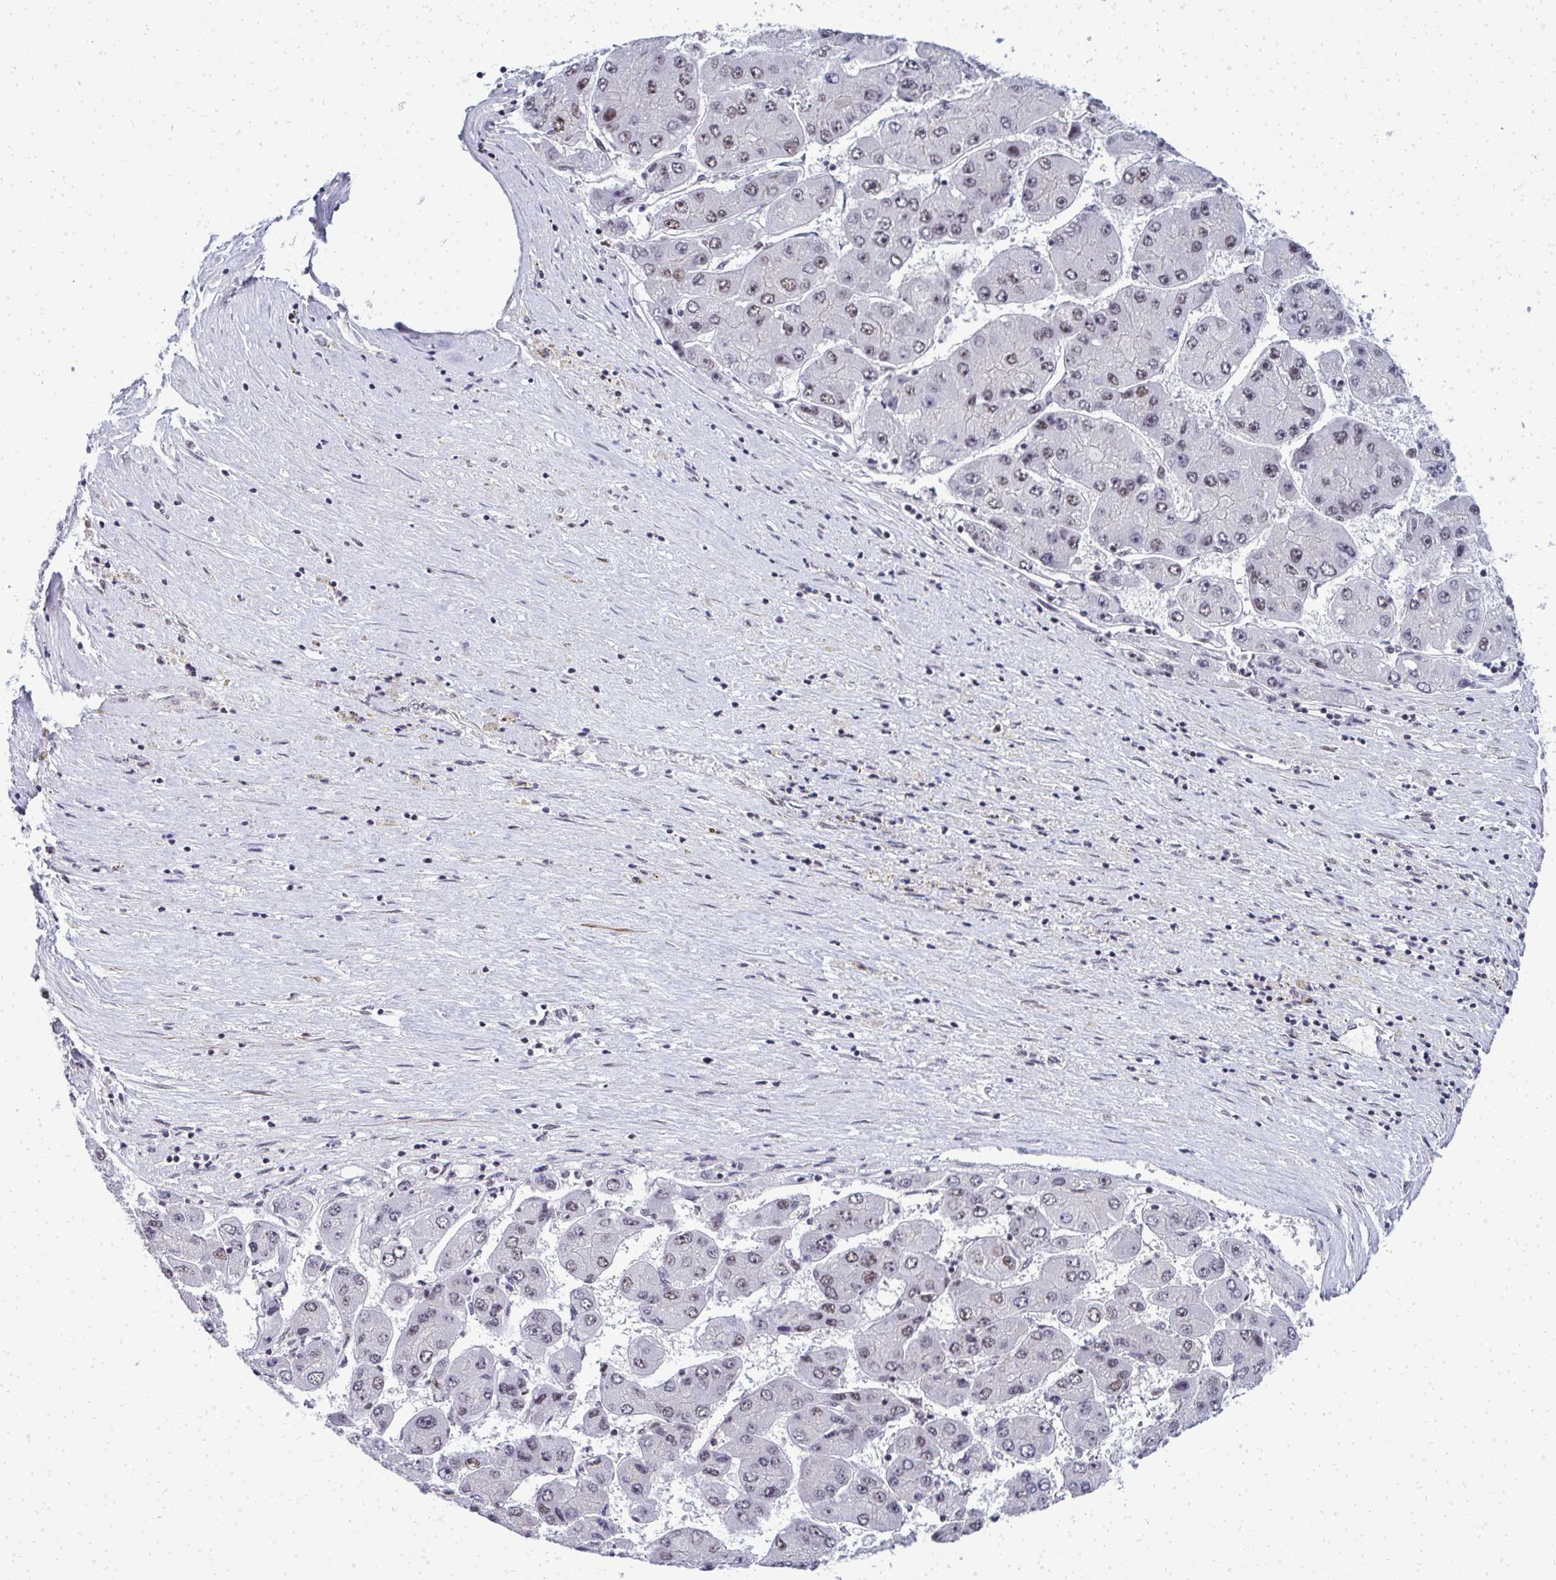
{"staining": {"intensity": "weak", "quantity": "<25%", "location": "nuclear"}, "tissue": "liver cancer", "cell_type": "Tumor cells", "image_type": "cancer", "snomed": [{"axis": "morphology", "description": "Carcinoma, Hepatocellular, NOS"}, {"axis": "topography", "description": "Liver"}], "caption": "Immunohistochemistry histopathology image of liver hepatocellular carcinoma stained for a protein (brown), which shows no staining in tumor cells.", "gene": "SIRT7", "patient": {"sex": "female", "age": 61}}